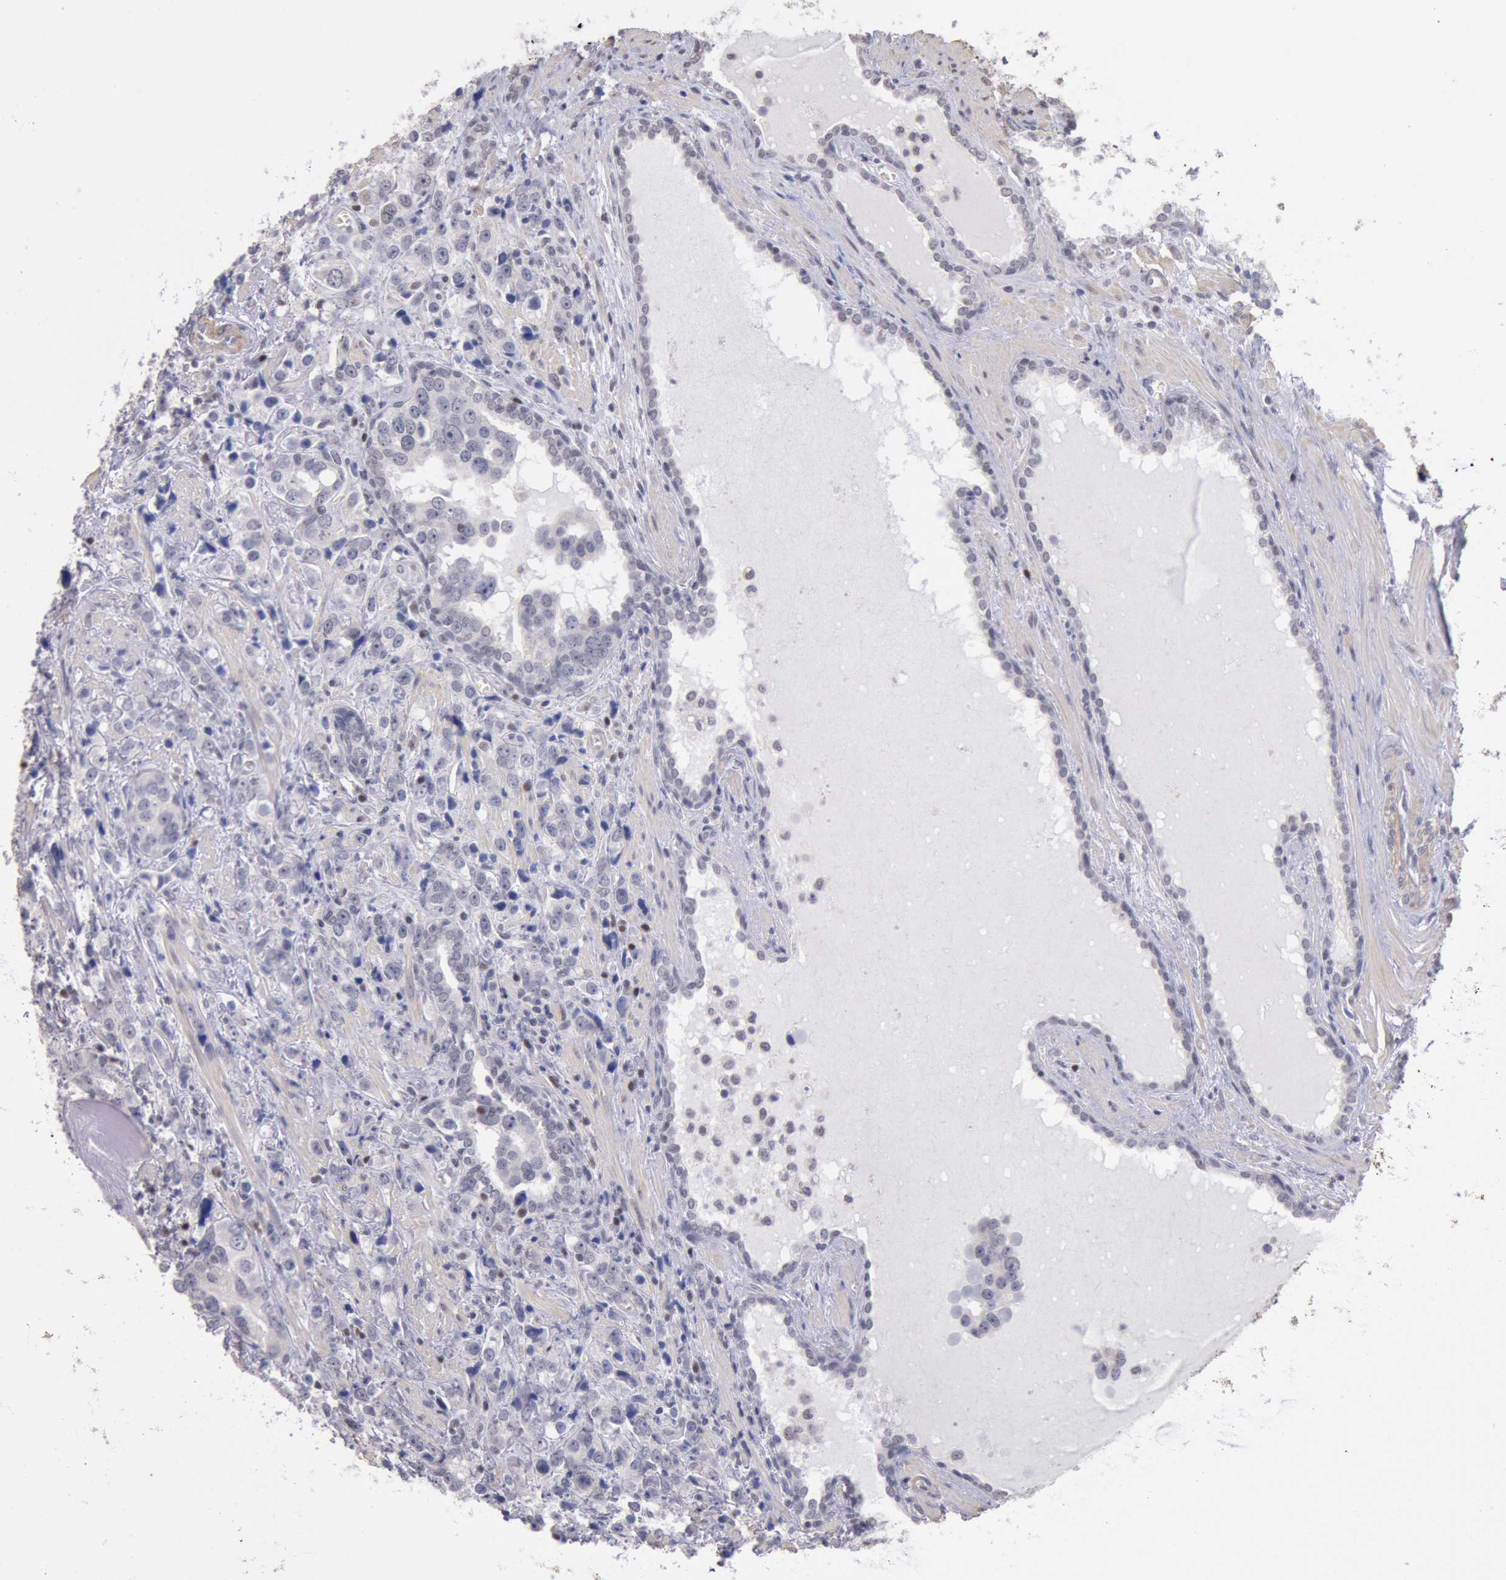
{"staining": {"intensity": "negative", "quantity": "none", "location": "none"}, "tissue": "prostate cancer", "cell_type": "Tumor cells", "image_type": "cancer", "snomed": [{"axis": "morphology", "description": "Adenocarcinoma, High grade"}, {"axis": "topography", "description": "Prostate"}], "caption": "The photomicrograph reveals no staining of tumor cells in adenocarcinoma (high-grade) (prostate).", "gene": "MYH7", "patient": {"sex": "male", "age": 71}}